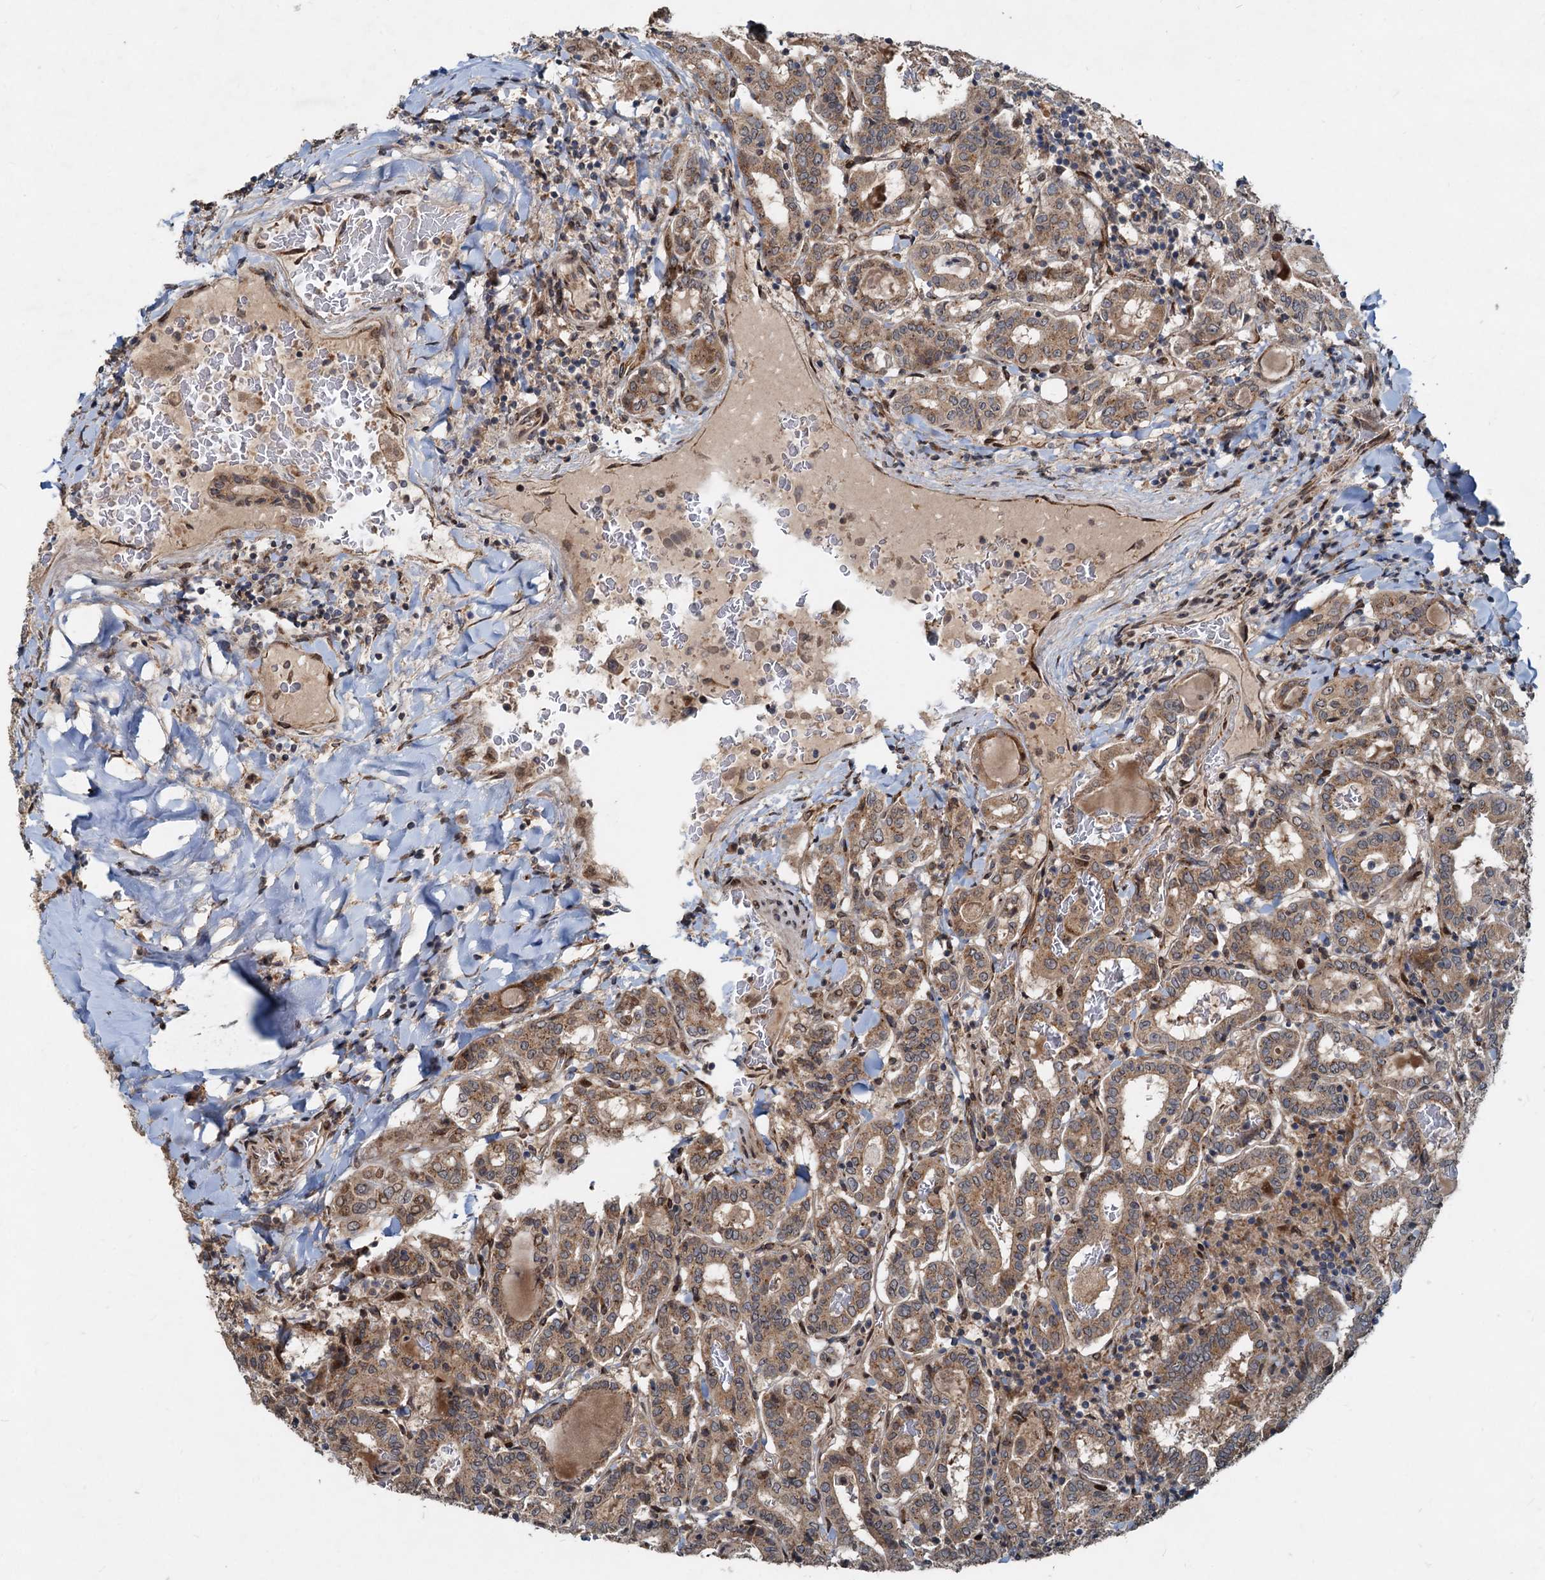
{"staining": {"intensity": "moderate", "quantity": ">75%", "location": "cytoplasmic/membranous"}, "tissue": "thyroid cancer", "cell_type": "Tumor cells", "image_type": "cancer", "snomed": [{"axis": "morphology", "description": "Papillary adenocarcinoma, NOS"}, {"axis": "topography", "description": "Thyroid gland"}], "caption": "Protein staining of papillary adenocarcinoma (thyroid) tissue displays moderate cytoplasmic/membranous staining in about >75% of tumor cells.", "gene": "CEP68", "patient": {"sex": "female", "age": 72}}